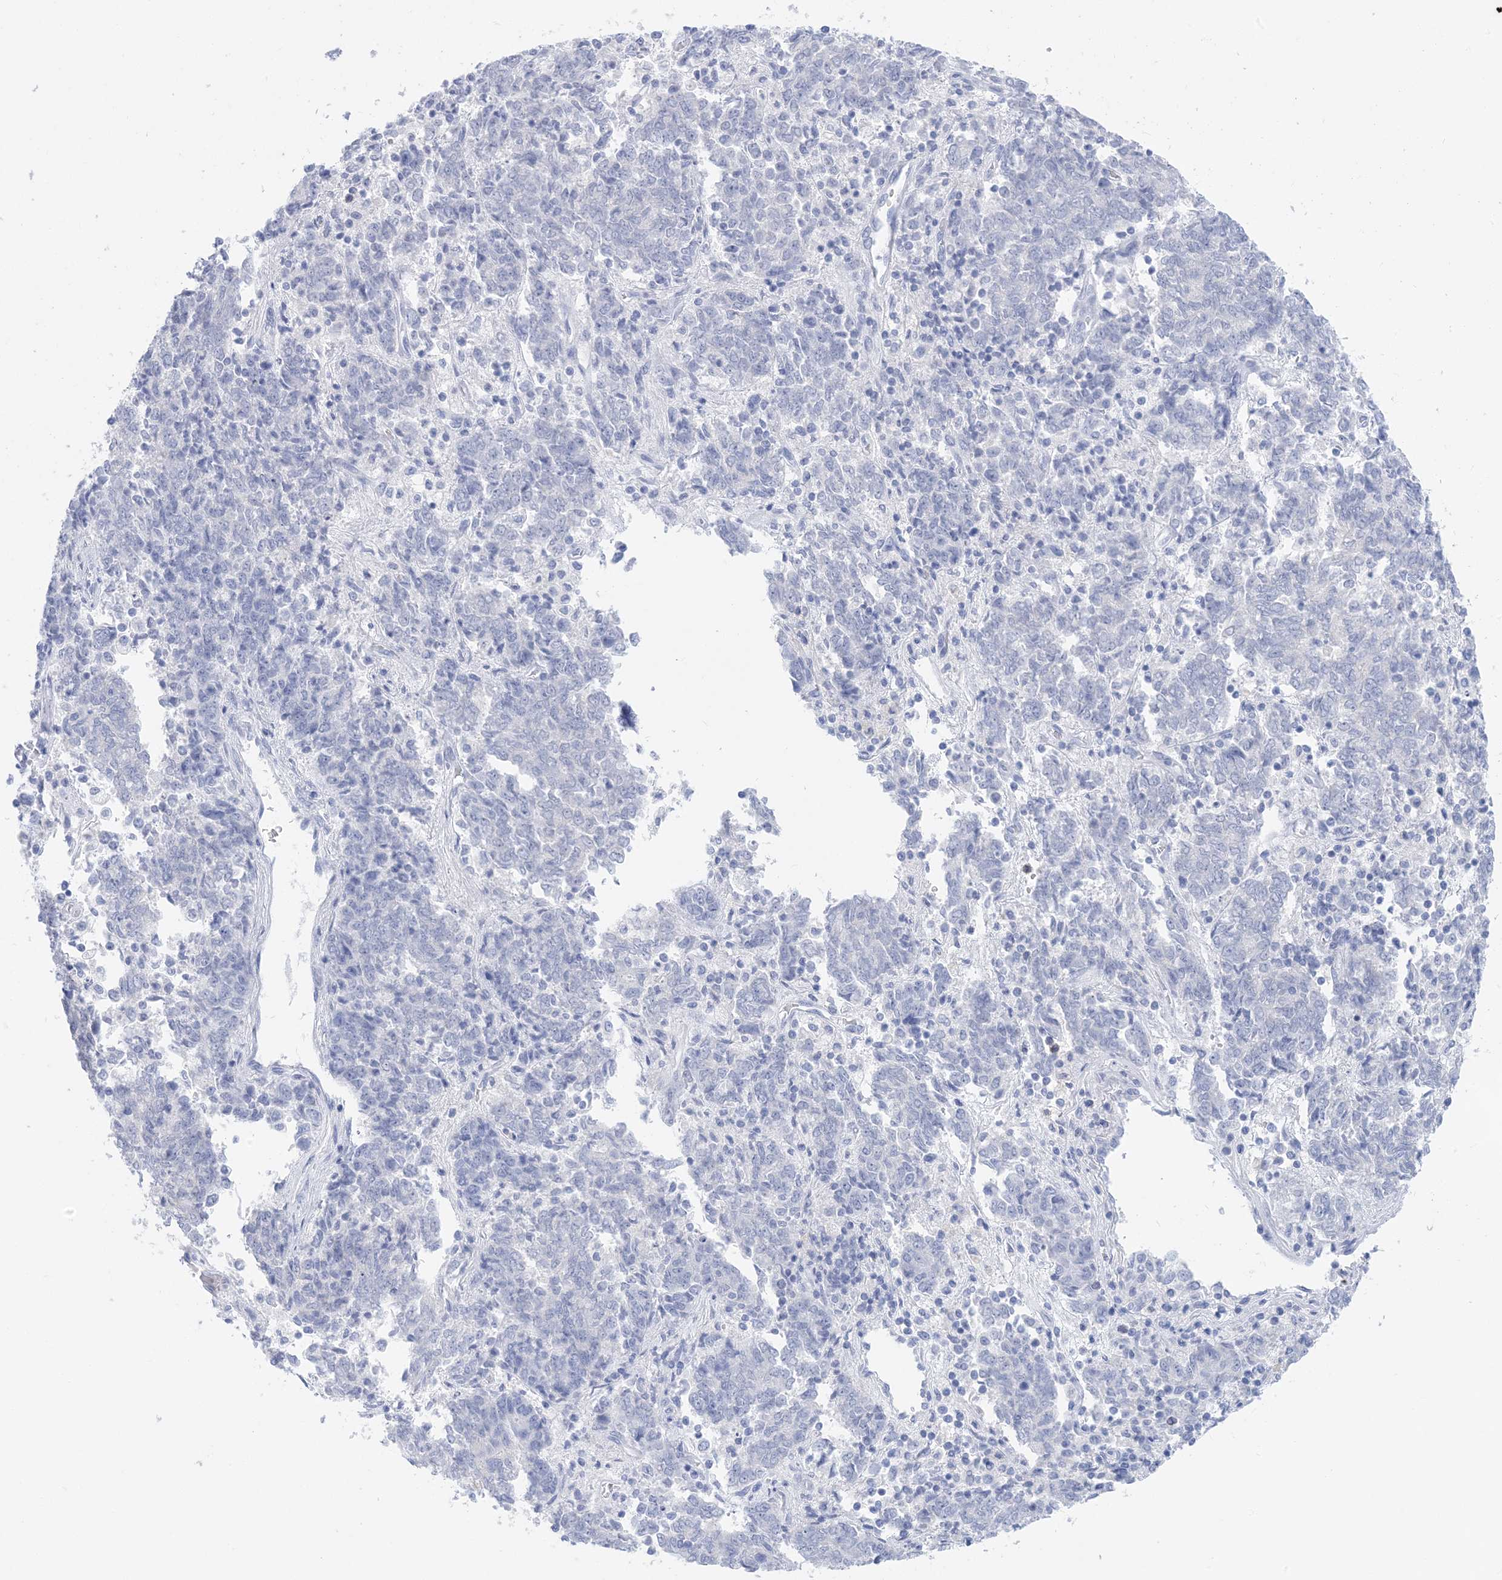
{"staining": {"intensity": "negative", "quantity": "none", "location": "none"}, "tissue": "endometrial cancer", "cell_type": "Tumor cells", "image_type": "cancer", "snomed": [{"axis": "morphology", "description": "Adenocarcinoma, NOS"}, {"axis": "topography", "description": "Endometrium"}], "caption": "DAB immunohistochemical staining of endometrial cancer (adenocarcinoma) reveals no significant staining in tumor cells. (Stains: DAB (3,3'-diaminobenzidine) immunohistochemistry (IHC) with hematoxylin counter stain, Microscopy: brightfield microscopy at high magnification).", "gene": "SH3YL1", "patient": {"sex": "female", "age": 80}}